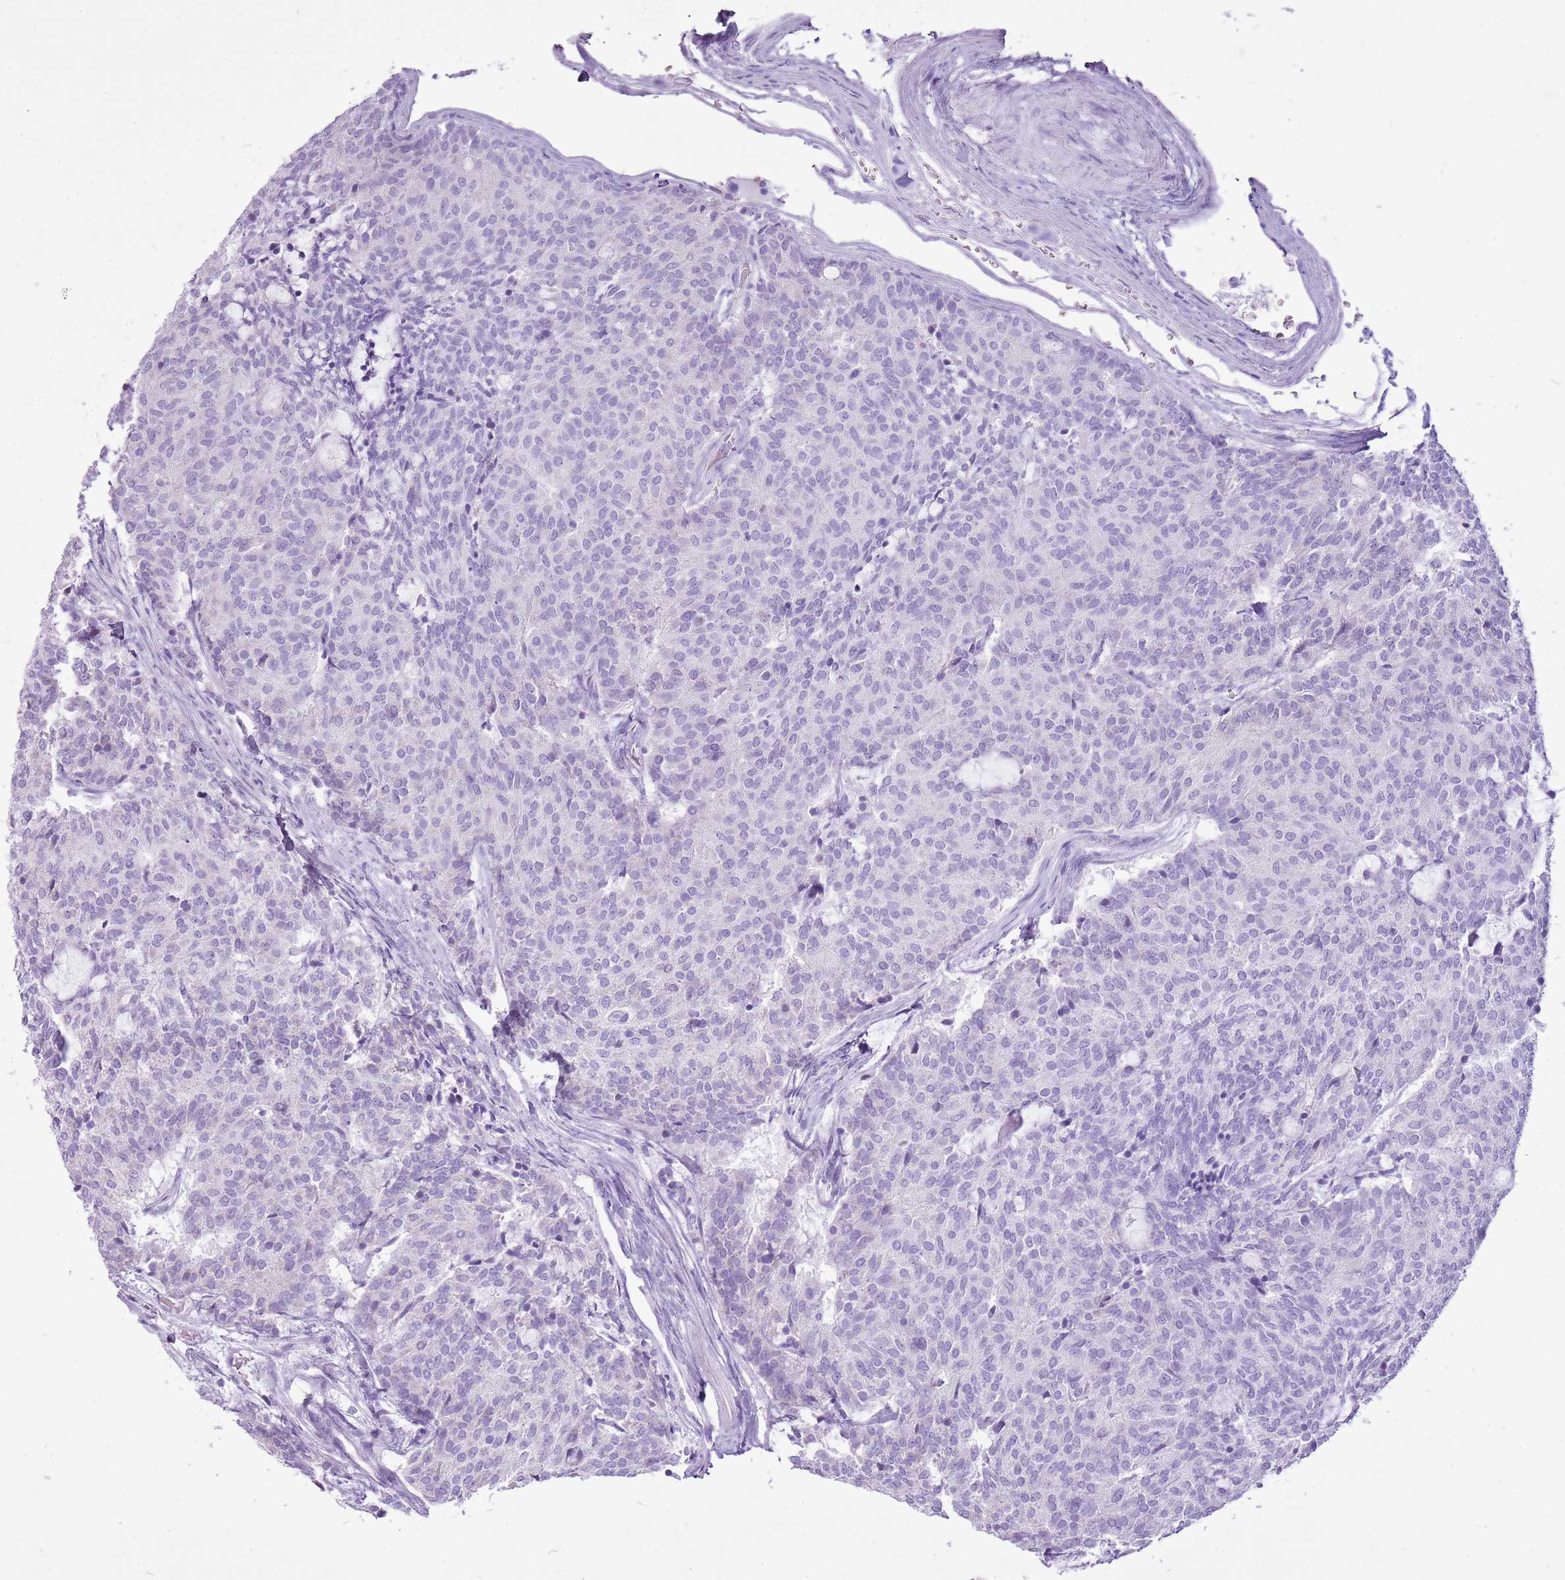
{"staining": {"intensity": "negative", "quantity": "none", "location": "none"}, "tissue": "carcinoid", "cell_type": "Tumor cells", "image_type": "cancer", "snomed": [{"axis": "morphology", "description": "Carcinoid, malignant, NOS"}, {"axis": "topography", "description": "Pancreas"}], "caption": "An image of carcinoid (malignant) stained for a protein exhibits no brown staining in tumor cells.", "gene": "CNFN", "patient": {"sex": "female", "age": 54}}